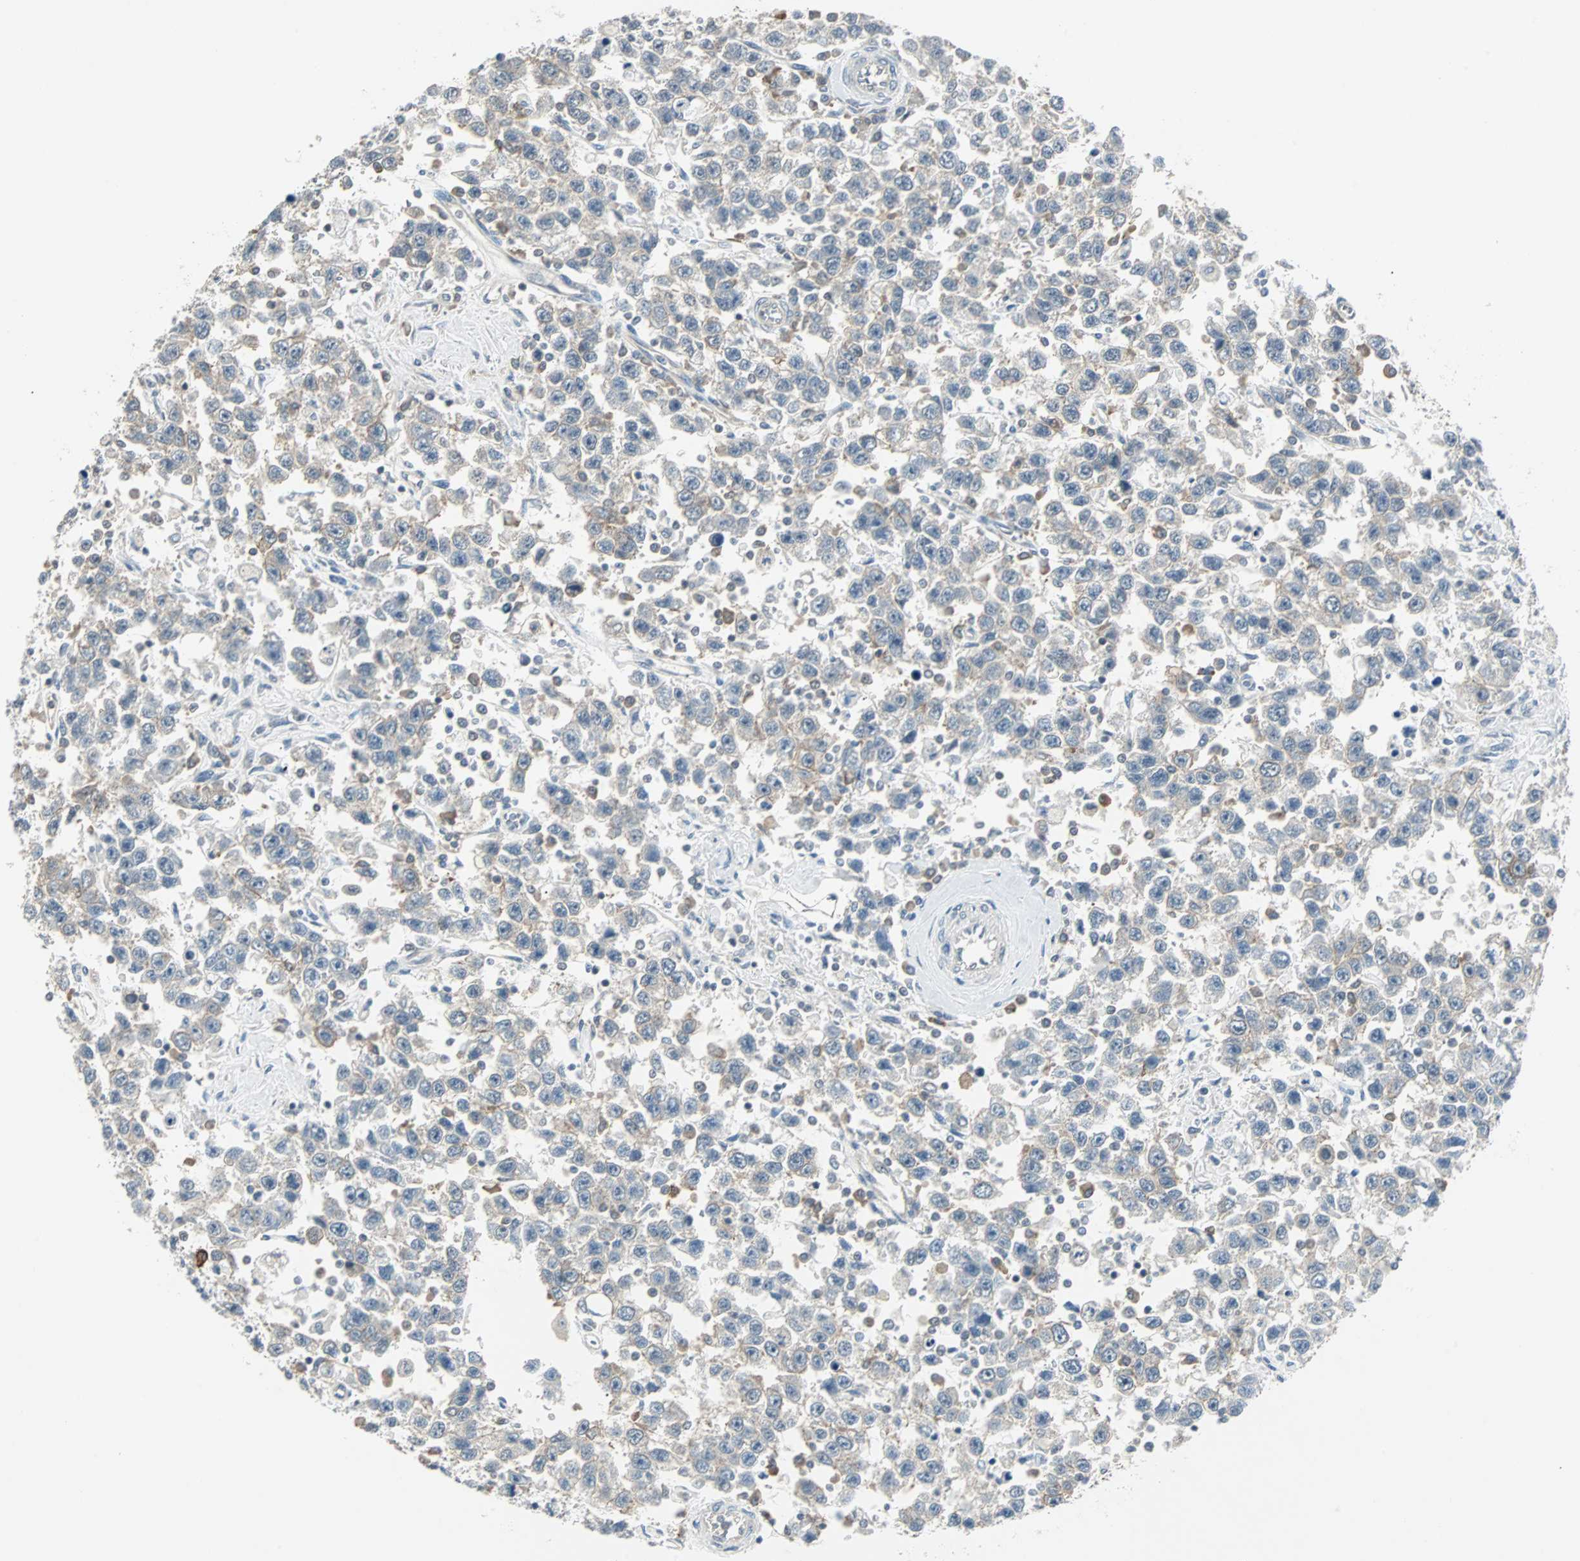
{"staining": {"intensity": "weak", "quantity": "25%-75%", "location": "cytoplasmic/membranous"}, "tissue": "testis cancer", "cell_type": "Tumor cells", "image_type": "cancer", "snomed": [{"axis": "morphology", "description": "Seminoma, NOS"}, {"axis": "topography", "description": "Testis"}], "caption": "Protein expression analysis of testis seminoma exhibits weak cytoplasmic/membranous expression in approximately 25%-75% of tumor cells.", "gene": "CMC2", "patient": {"sex": "male", "age": 41}}